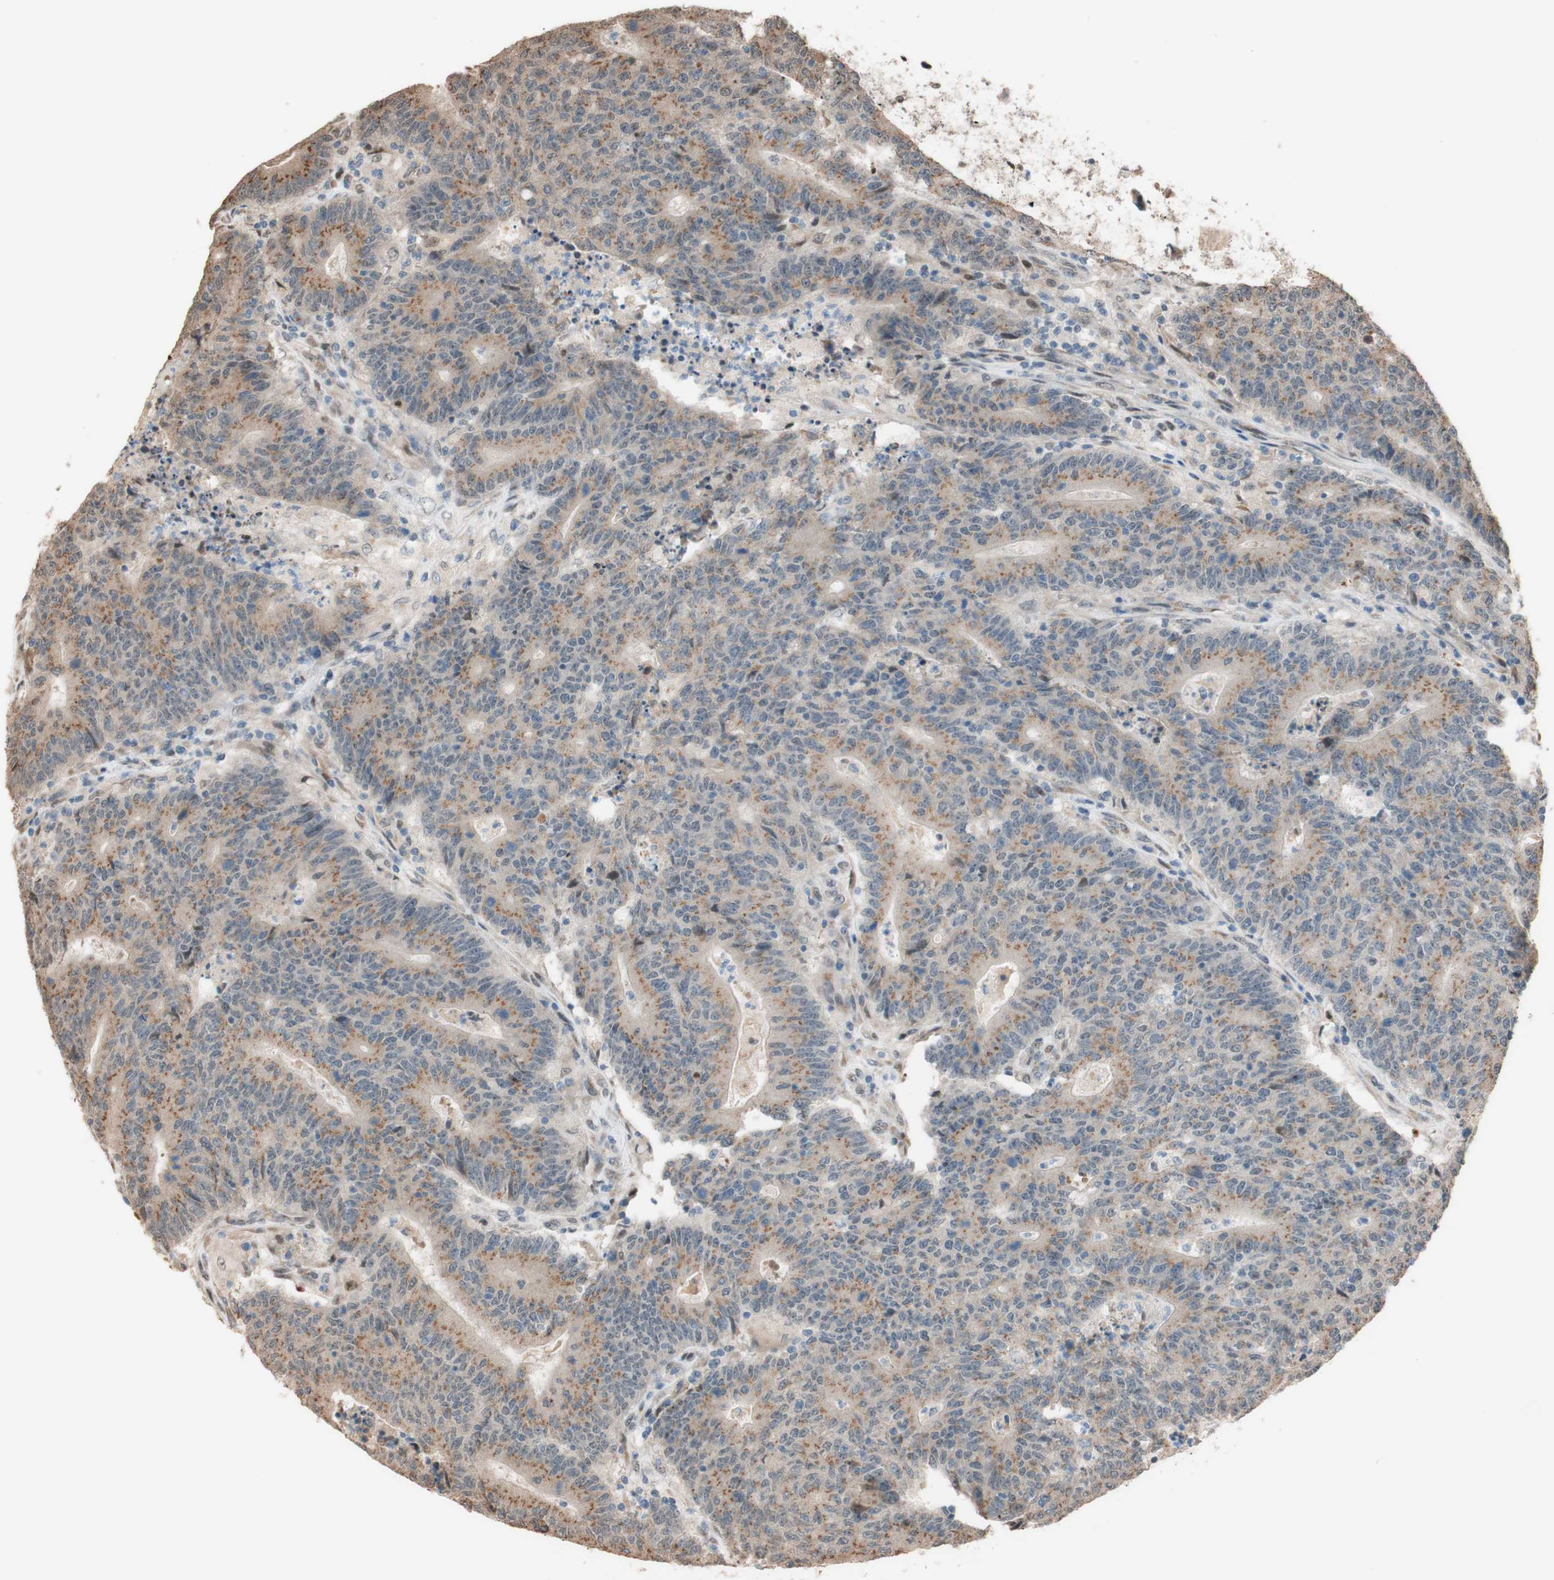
{"staining": {"intensity": "weak", "quantity": ">75%", "location": "cytoplasmic/membranous"}, "tissue": "colorectal cancer", "cell_type": "Tumor cells", "image_type": "cancer", "snomed": [{"axis": "morphology", "description": "Normal tissue, NOS"}, {"axis": "morphology", "description": "Adenocarcinoma, NOS"}, {"axis": "topography", "description": "Colon"}], "caption": "Weak cytoplasmic/membranous positivity for a protein is present in about >75% of tumor cells of colorectal adenocarcinoma using immunohistochemistry (IHC).", "gene": "CCNC", "patient": {"sex": "female", "age": 75}}